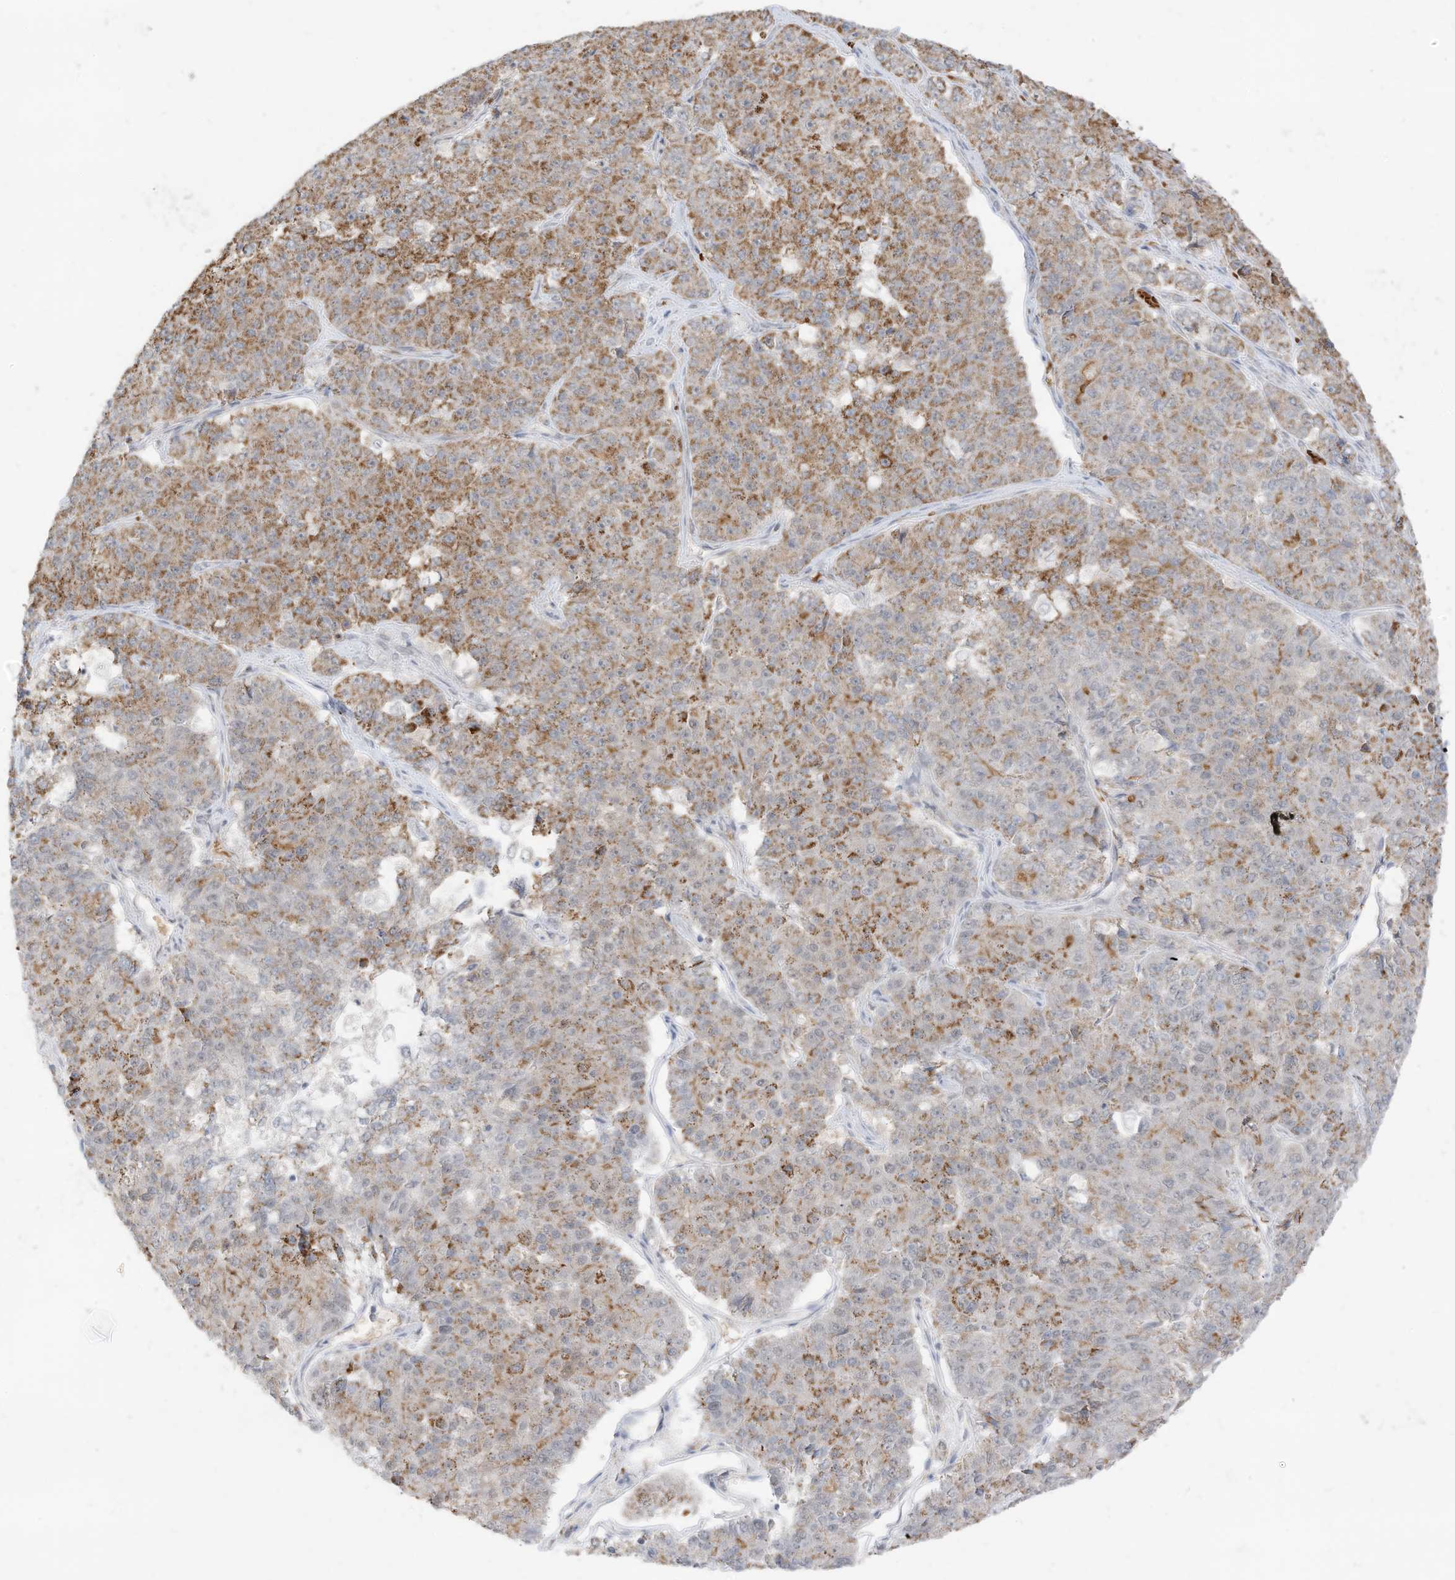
{"staining": {"intensity": "moderate", "quantity": "25%-75%", "location": "cytoplasmic/membranous"}, "tissue": "pancreatic cancer", "cell_type": "Tumor cells", "image_type": "cancer", "snomed": [{"axis": "morphology", "description": "Adenocarcinoma, NOS"}, {"axis": "topography", "description": "Pancreas"}], "caption": "An image of pancreatic cancer (adenocarcinoma) stained for a protein reveals moderate cytoplasmic/membranous brown staining in tumor cells.", "gene": "MTUS2", "patient": {"sex": "male", "age": 50}}